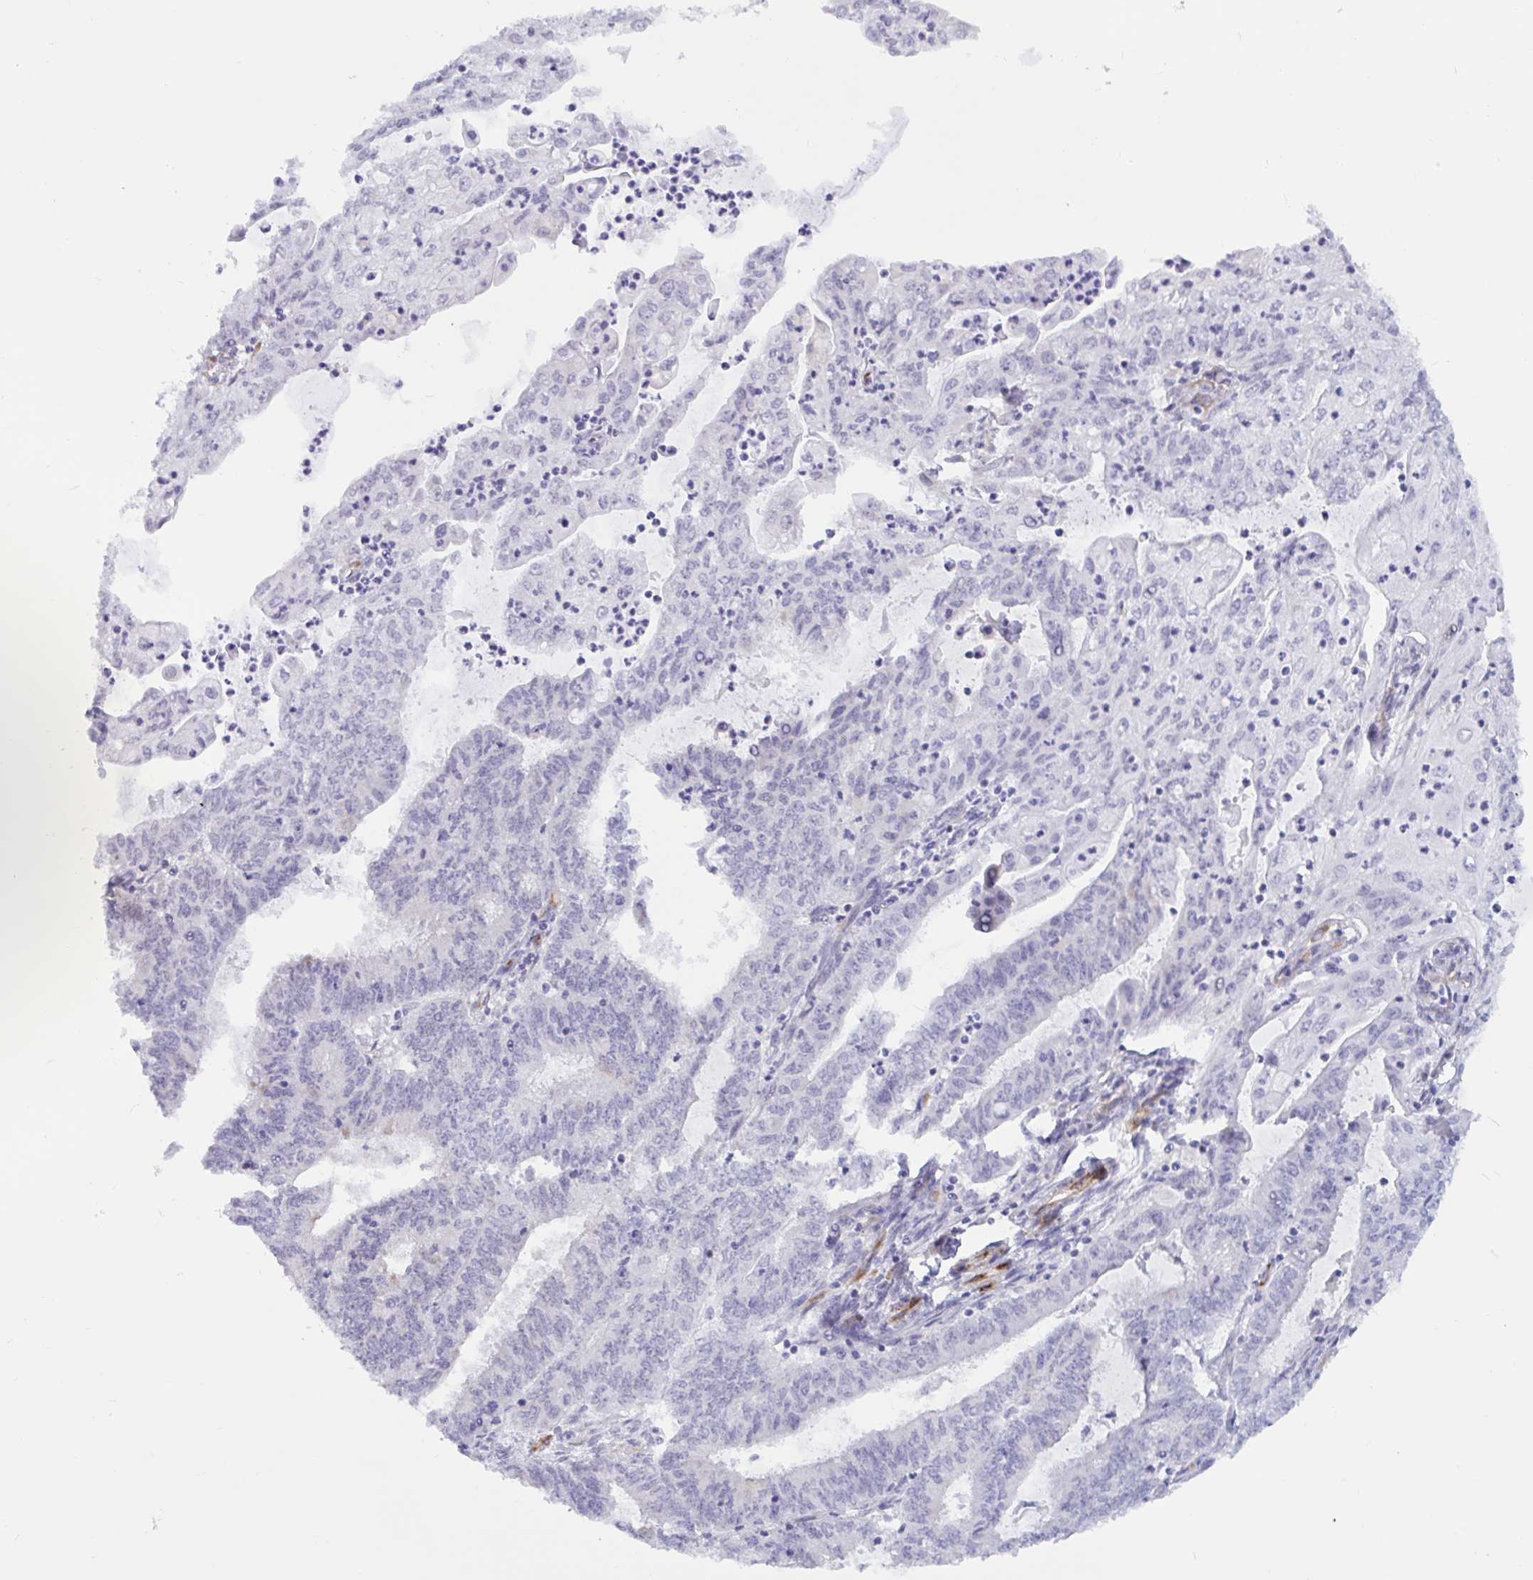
{"staining": {"intensity": "negative", "quantity": "none", "location": "none"}, "tissue": "endometrial cancer", "cell_type": "Tumor cells", "image_type": "cancer", "snomed": [{"axis": "morphology", "description": "Adenocarcinoma, NOS"}, {"axis": "topography", "description": "Endometrium"}], "caption": "High magnification brightfield microscopy of endometrial adenocarcinoma stained with DAB (brown) and counterstained with hematoxylin (blue): tumor cells show no significant expression.", "gene": "EML1", "patient": {"sex": "female", "age": 61}}